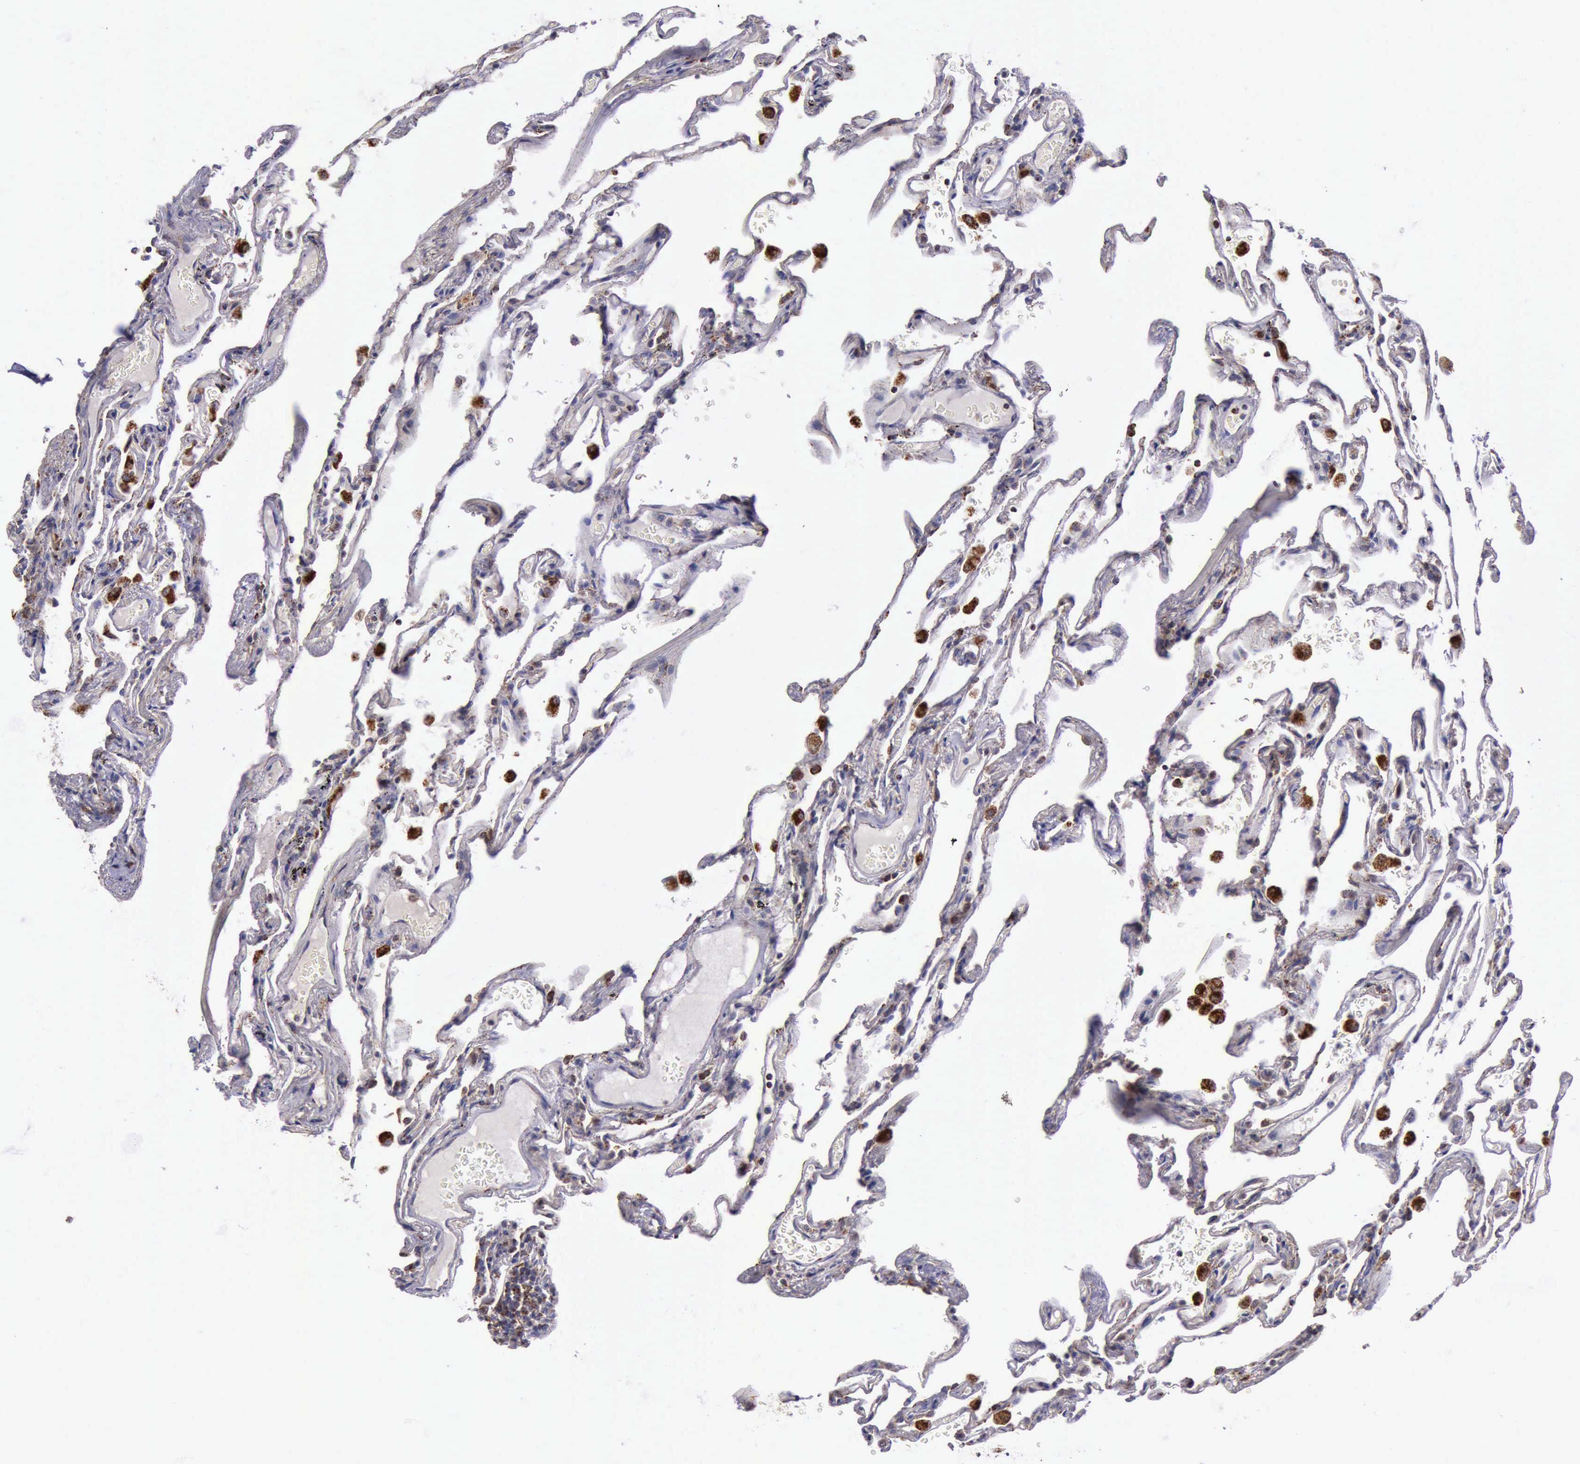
{"staining": {"intensity": "moderate", "quantity": ">75%", "location": "cytoplasmic/membranous"}, "tissue": "lung", "cell_type": "Alveolar cells", "image_type": "normal", "snomed": [{"axis": "morphology", "description": "Normal tissue, NOS"}, {"axis": "morphology", "description": "Inflammation, NOS"}, {"axis": "topography", "description": "Lung"}], "caption": "The image demonstrates staining of benign lung, revealing moderate cytoplasmic/membranous protein staining (brown color) within alveolar cells.", "gene": "TXN2", "patient": {"sex": "male", "age": 69}}